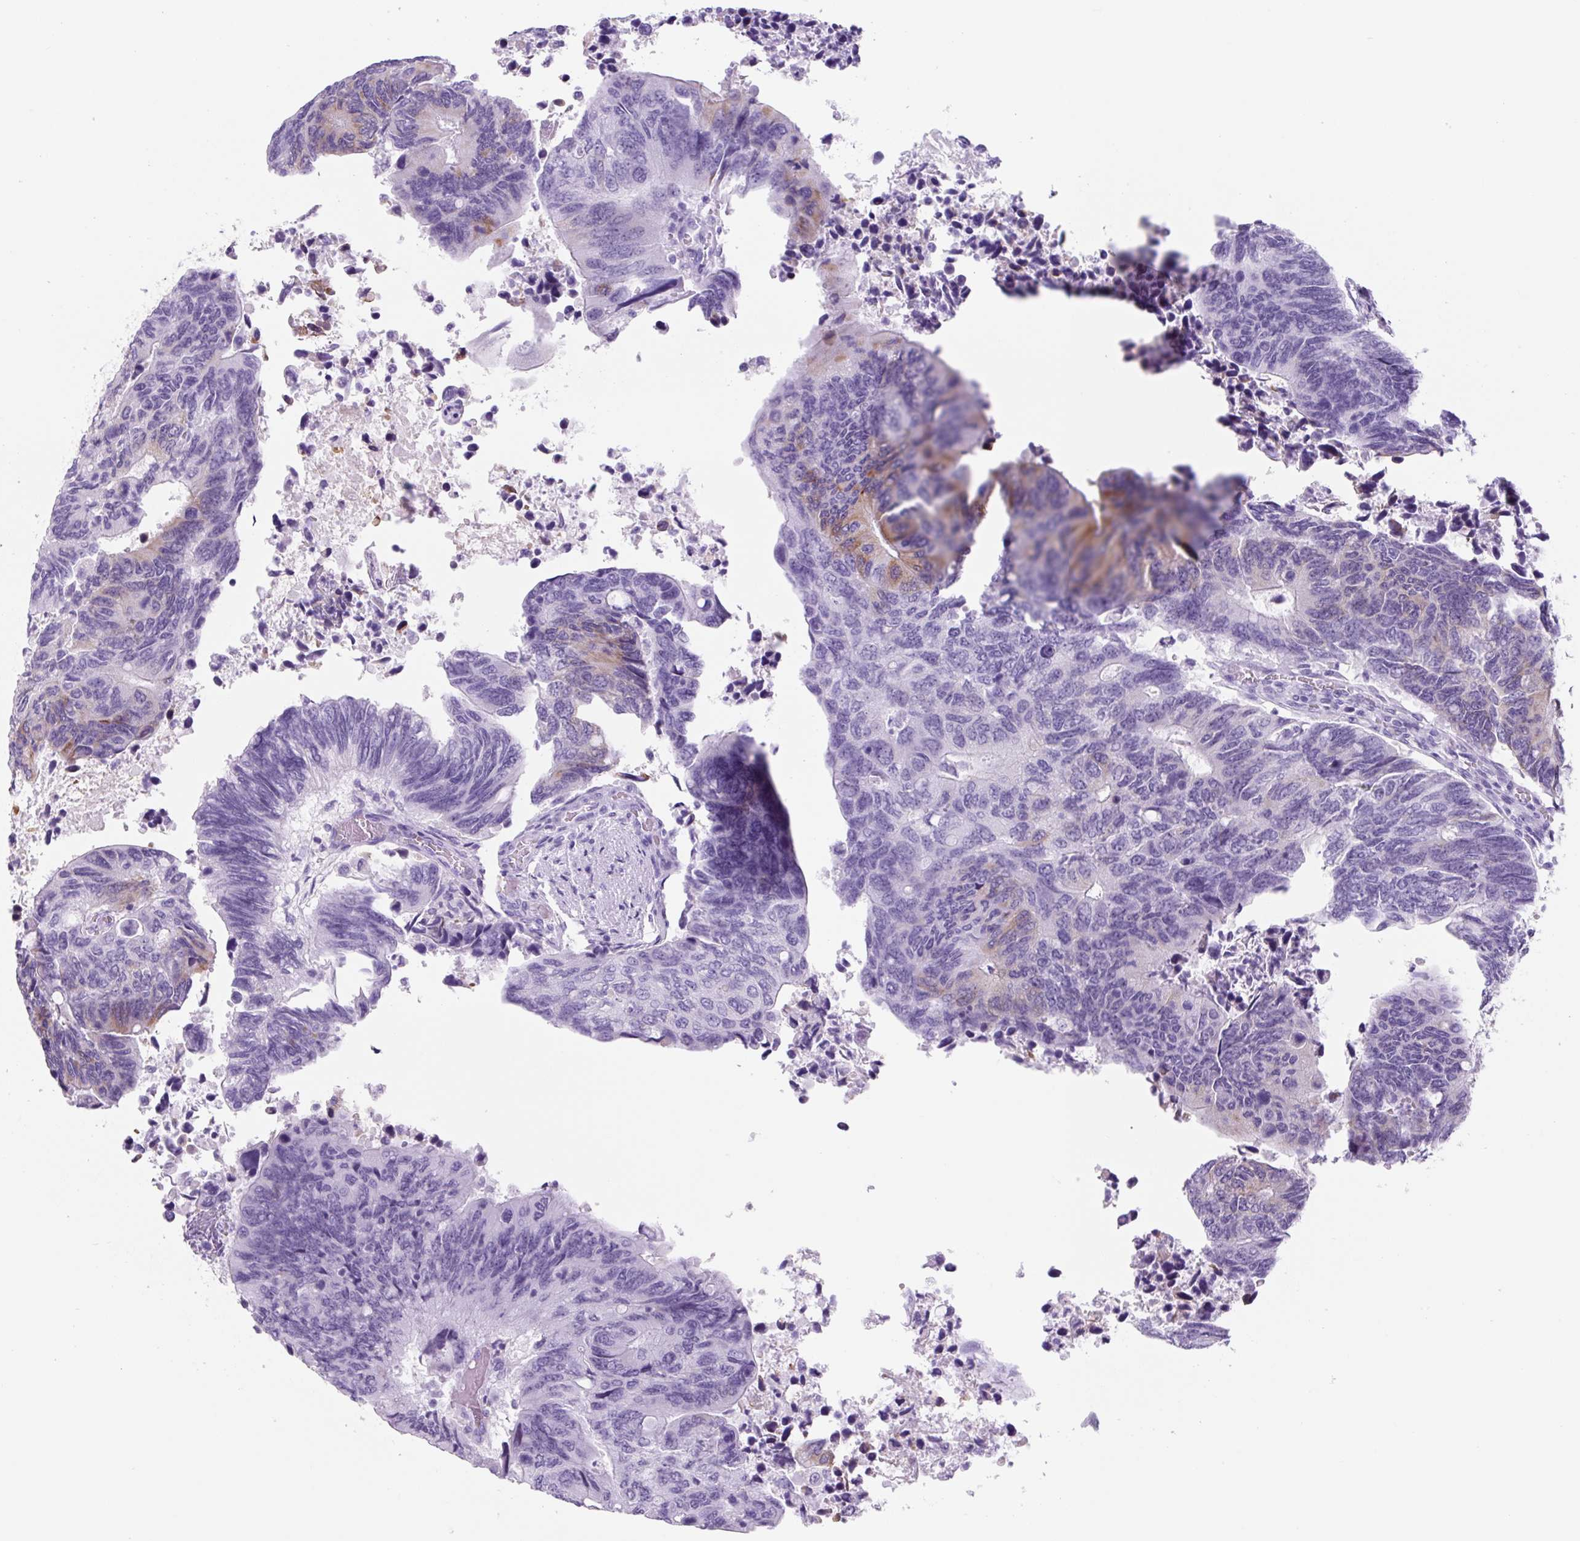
{"staining": {"intensity": "moderate", "quantity": "<25%", "location": "cytoplasmic/membranous"}, "tissue": "colorectal cancer", "cell_type": "Tumor cells", "image_type": "cancer", "snomed": [{"axis": "morphology", "description": "Adenocarcinoma, NOS"}, {"axis": "topography", "description": "Colon"}], "caption": "Immunohistochemistry of human colorectal cancer (adenocarcinoma) exhibits low levels of moderate cytoplasmic/membranous staining in approximately <25% of tumor cells. (brown staining indicates protein expression, while blue staining denotes nuclei).", "gene": "TNFRSF8", "patient": {"sex": "male", "age": 87}}